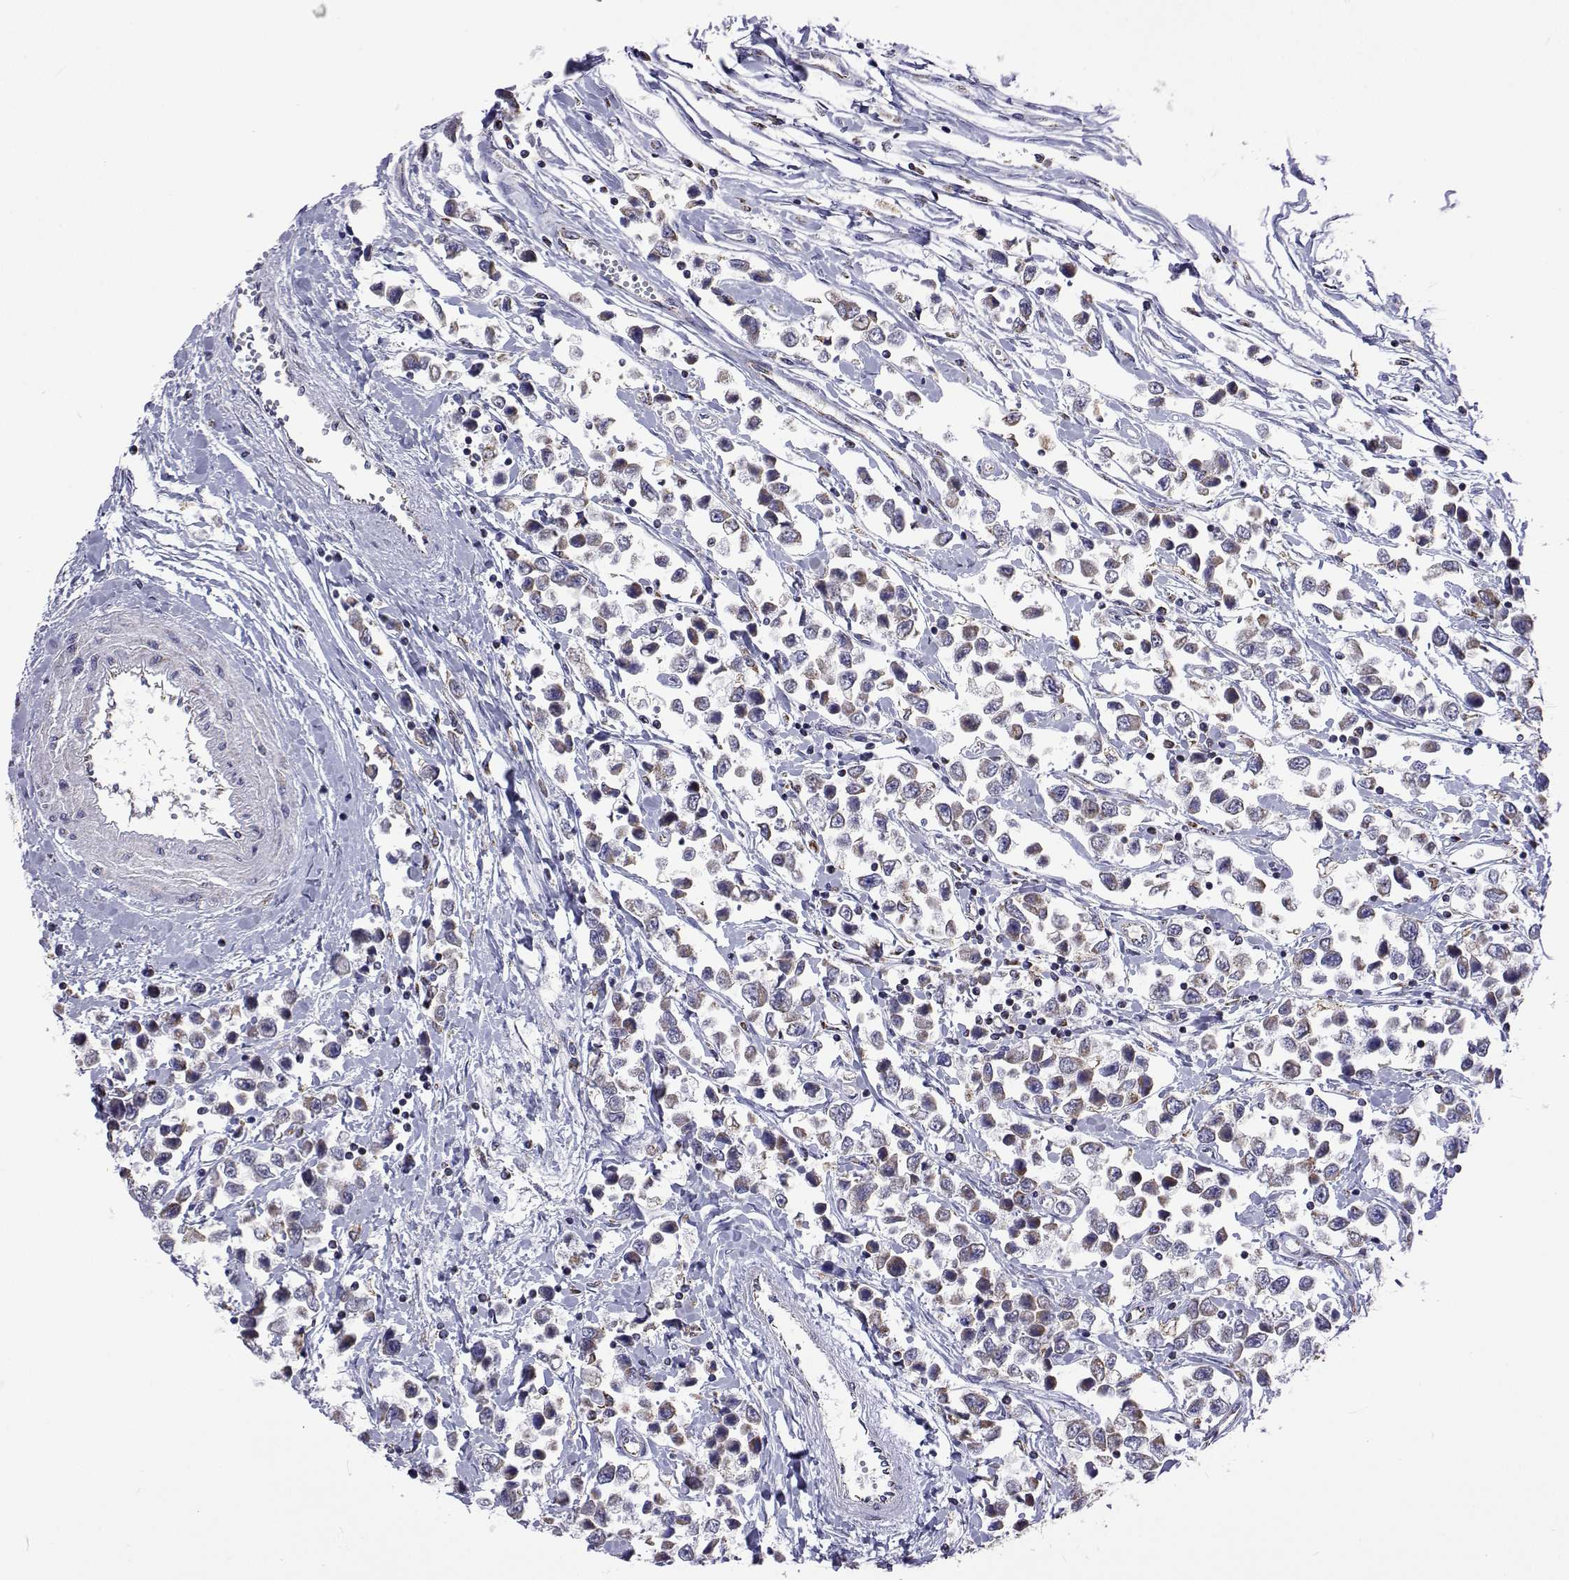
{"staining": {"intensity": "negative", "quantity": "none", "location": "none"}, "tissue": "testis cancer", "cell_type": "Tumor cells", "image_type": "cancer", "snomed": [{"axis": "morphology", "description": "Seminoma, NOS"}, {"axis": "topography", "description": "Testis"}], "caption": "DAB immunohistochemical staining of testis cancer (seminoma) exhibits no significant staining in tumor cells.", "gene": "MCCC2", "patient": {"sex": "male", "age": 34}}